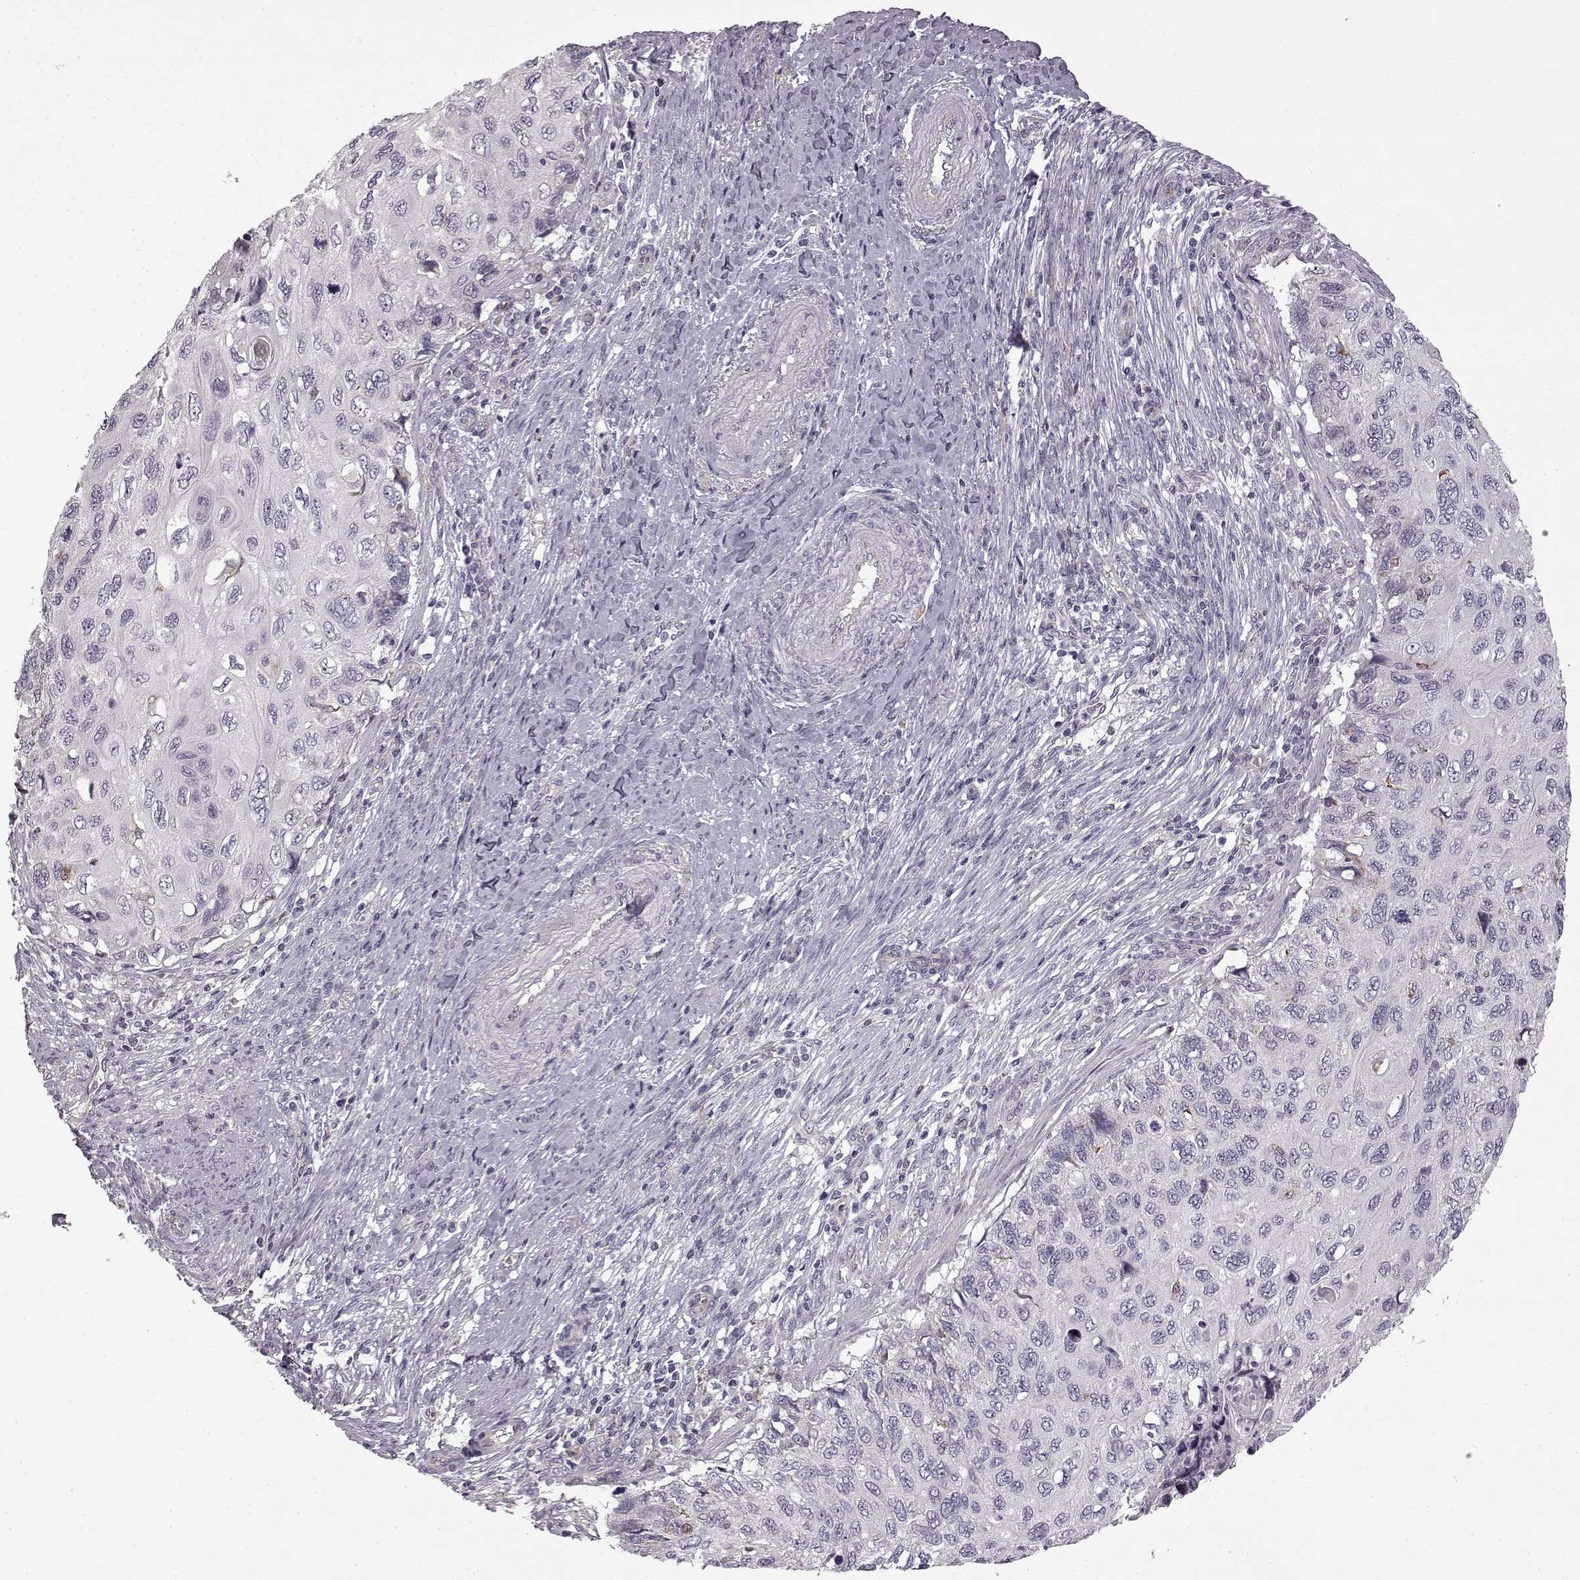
{"staining": {"intensity": "negative", "quantity": "none", "location": "none"}, "tissue": "cervical cancer", "cell_type": "Tumor cells", "image_type": "cancer", "snomed": [{"axis": "morphology", "description": "Squamous cell carcinoma, NOS"}, {"axis": "topography", "description": "Cervix"}], "caption": "Tumor cells are negative for protein expression in human cervical cancer. (Immunohistochemistry, brightfield microscopy, high magnification).", "gene": "B3GNT6", "patient": {"sex": "female", "age": 70}}